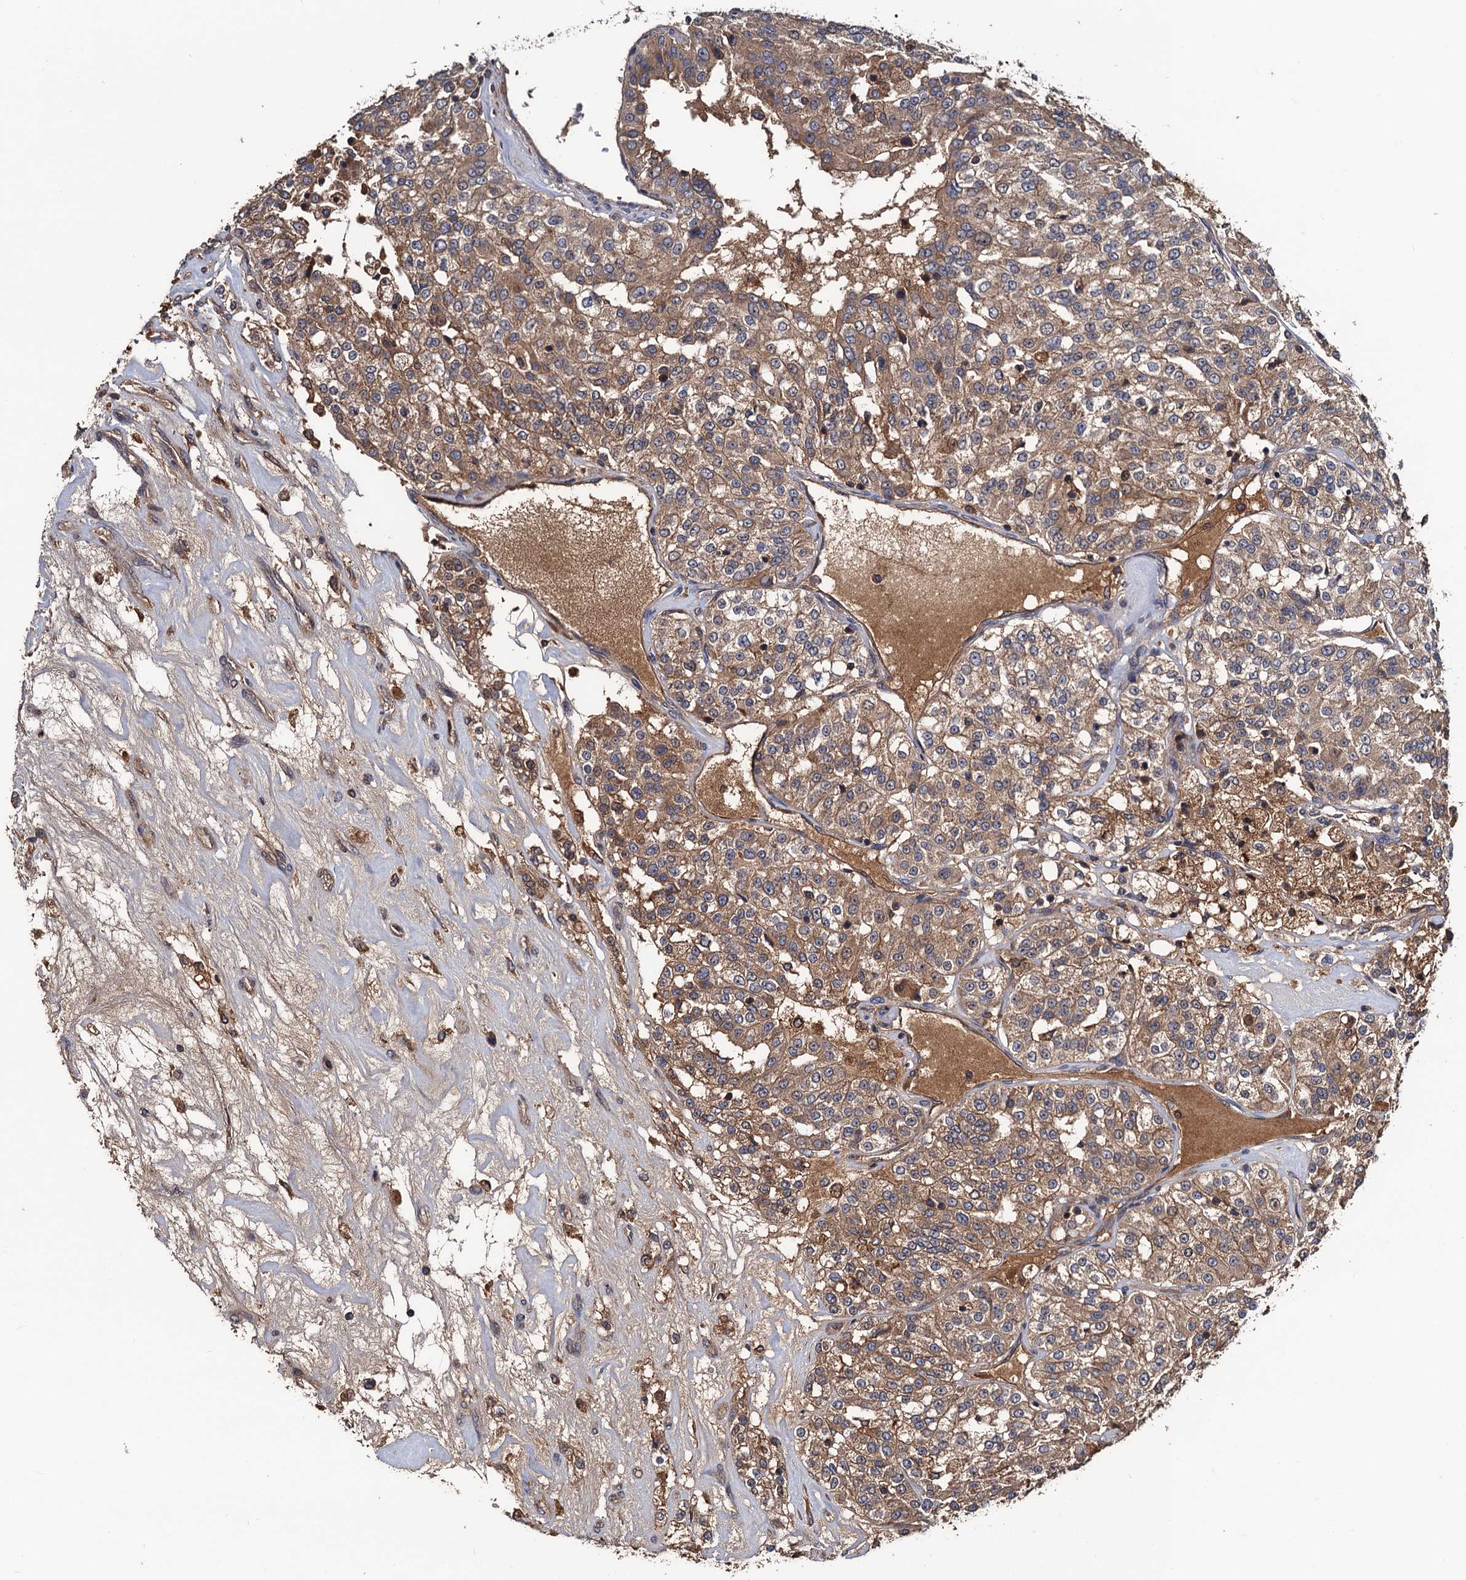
{"staining": {"intensity": "moderate", "quantity": ">75%", "location": "cytoplasmic/membranous"}, "tissue": "renal cancer", "cell_type": "Tumor cells", "image_type": "cancer", "snomed": [{"axis": "morphology", "description": "Adenocarcinoma, NOS"}, {"axis": "topography", "description": "Kidney"}], "caption": "There is medium levels of moderate cytoplasmic/membranous positivity in tumor cells of renal cancer (adenocarcinoma), as demonstrated by immunohistochemical staining (brown color).", "gene": "RGS11", "patient": {"sex": "female", "age": 63}}